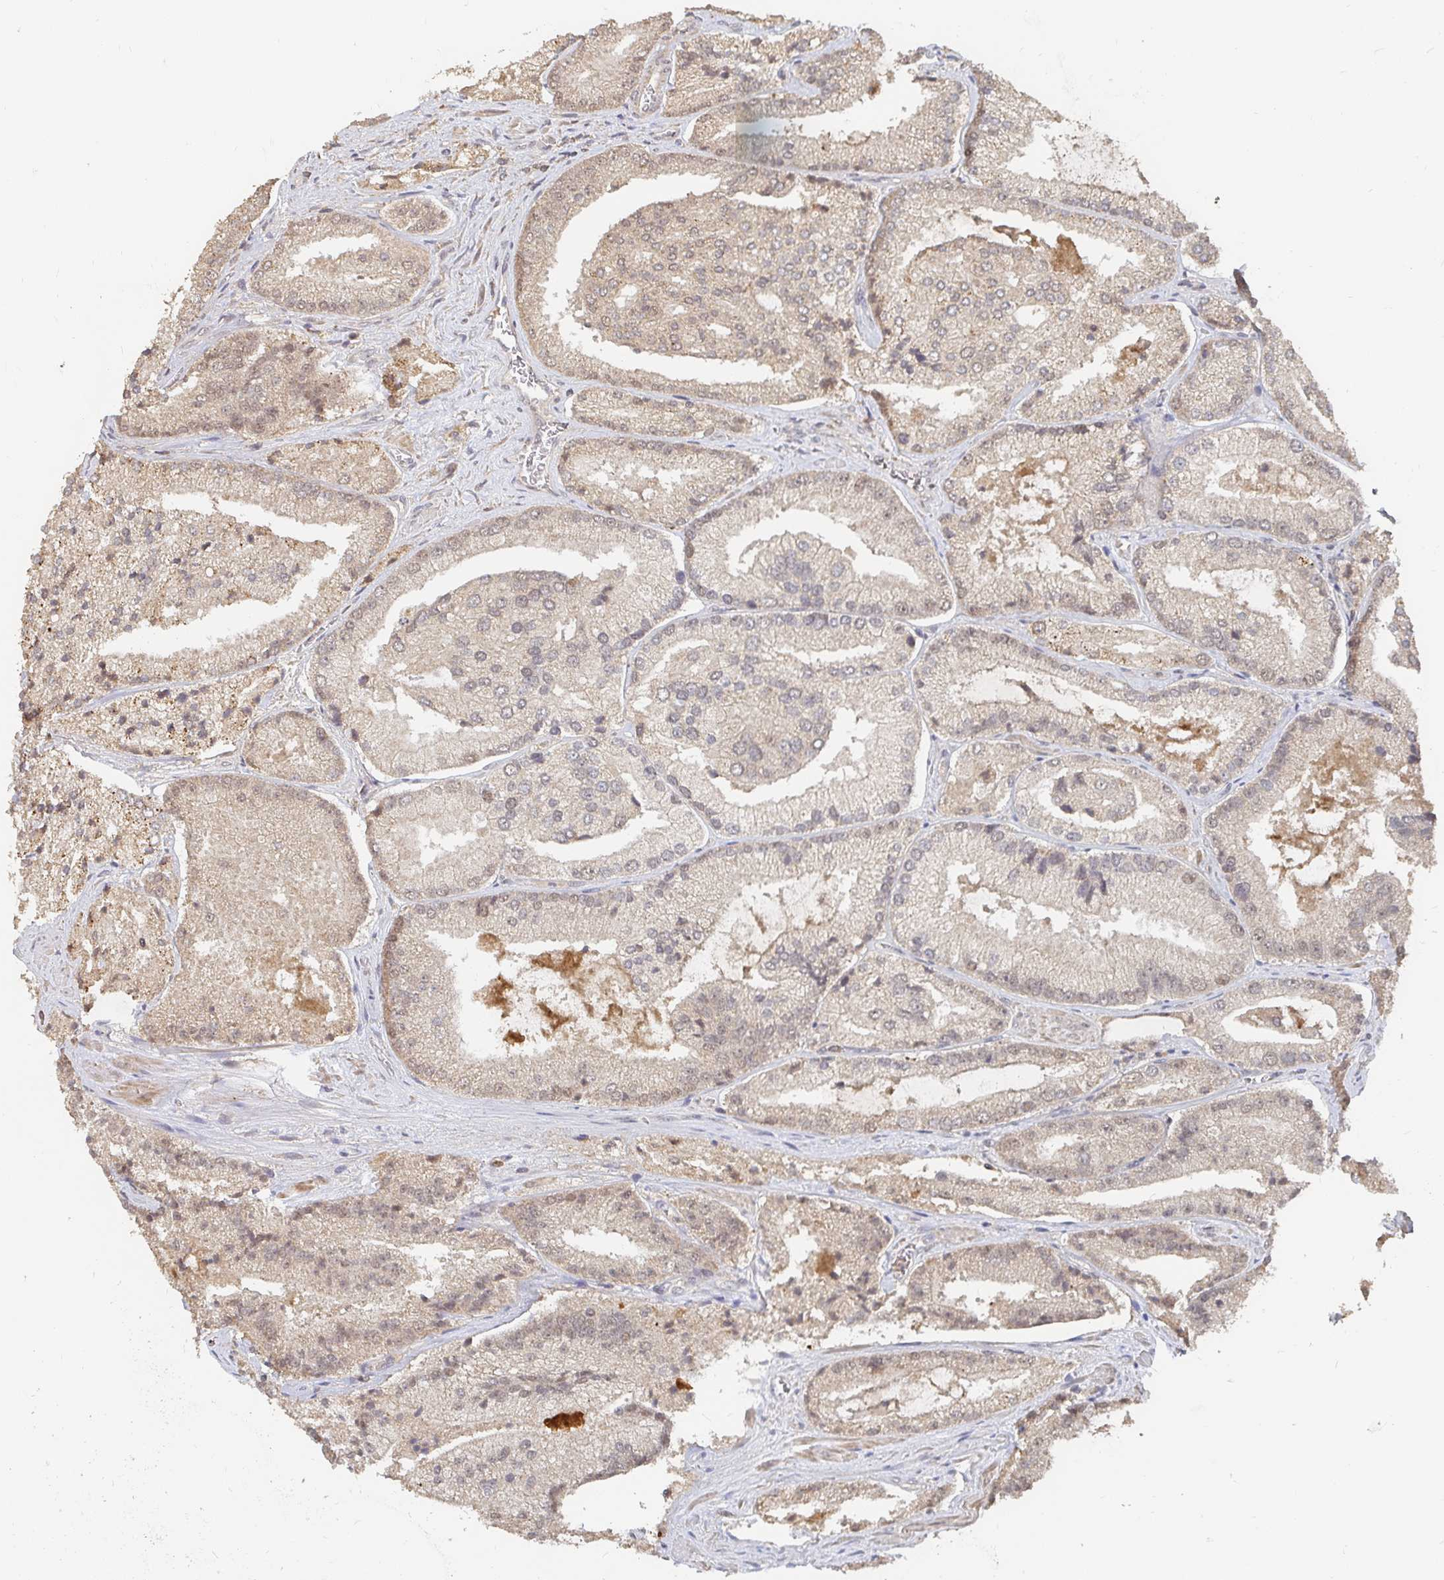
{"staining": {"intensity": "weak", "quantity": "25%-75%", "location": "cytoplasmic/membranous,nuclear"}, "tissue": "prostate cancer", "cell_type": "Tumor cells", "image_type": "cancer", "snomed": [{"axis": "morphology", "description": "Adenocarcinoma, High grade"}, {"axis": "topography", "description": "Prostate"}], "caption": "The photomicrograph displays a brown stain indicating the presence of a protein in the cytoplasmic/membranous and nuclear of tumor cells in prostate high-grade adenocarcinoma. The protein is stained brown, and the nuclei are stained in blue (DAB IHC with brightfield microscopy, high magnification).", "gene": "LRP5", "patient": {"sex": "male", "age": 73}}